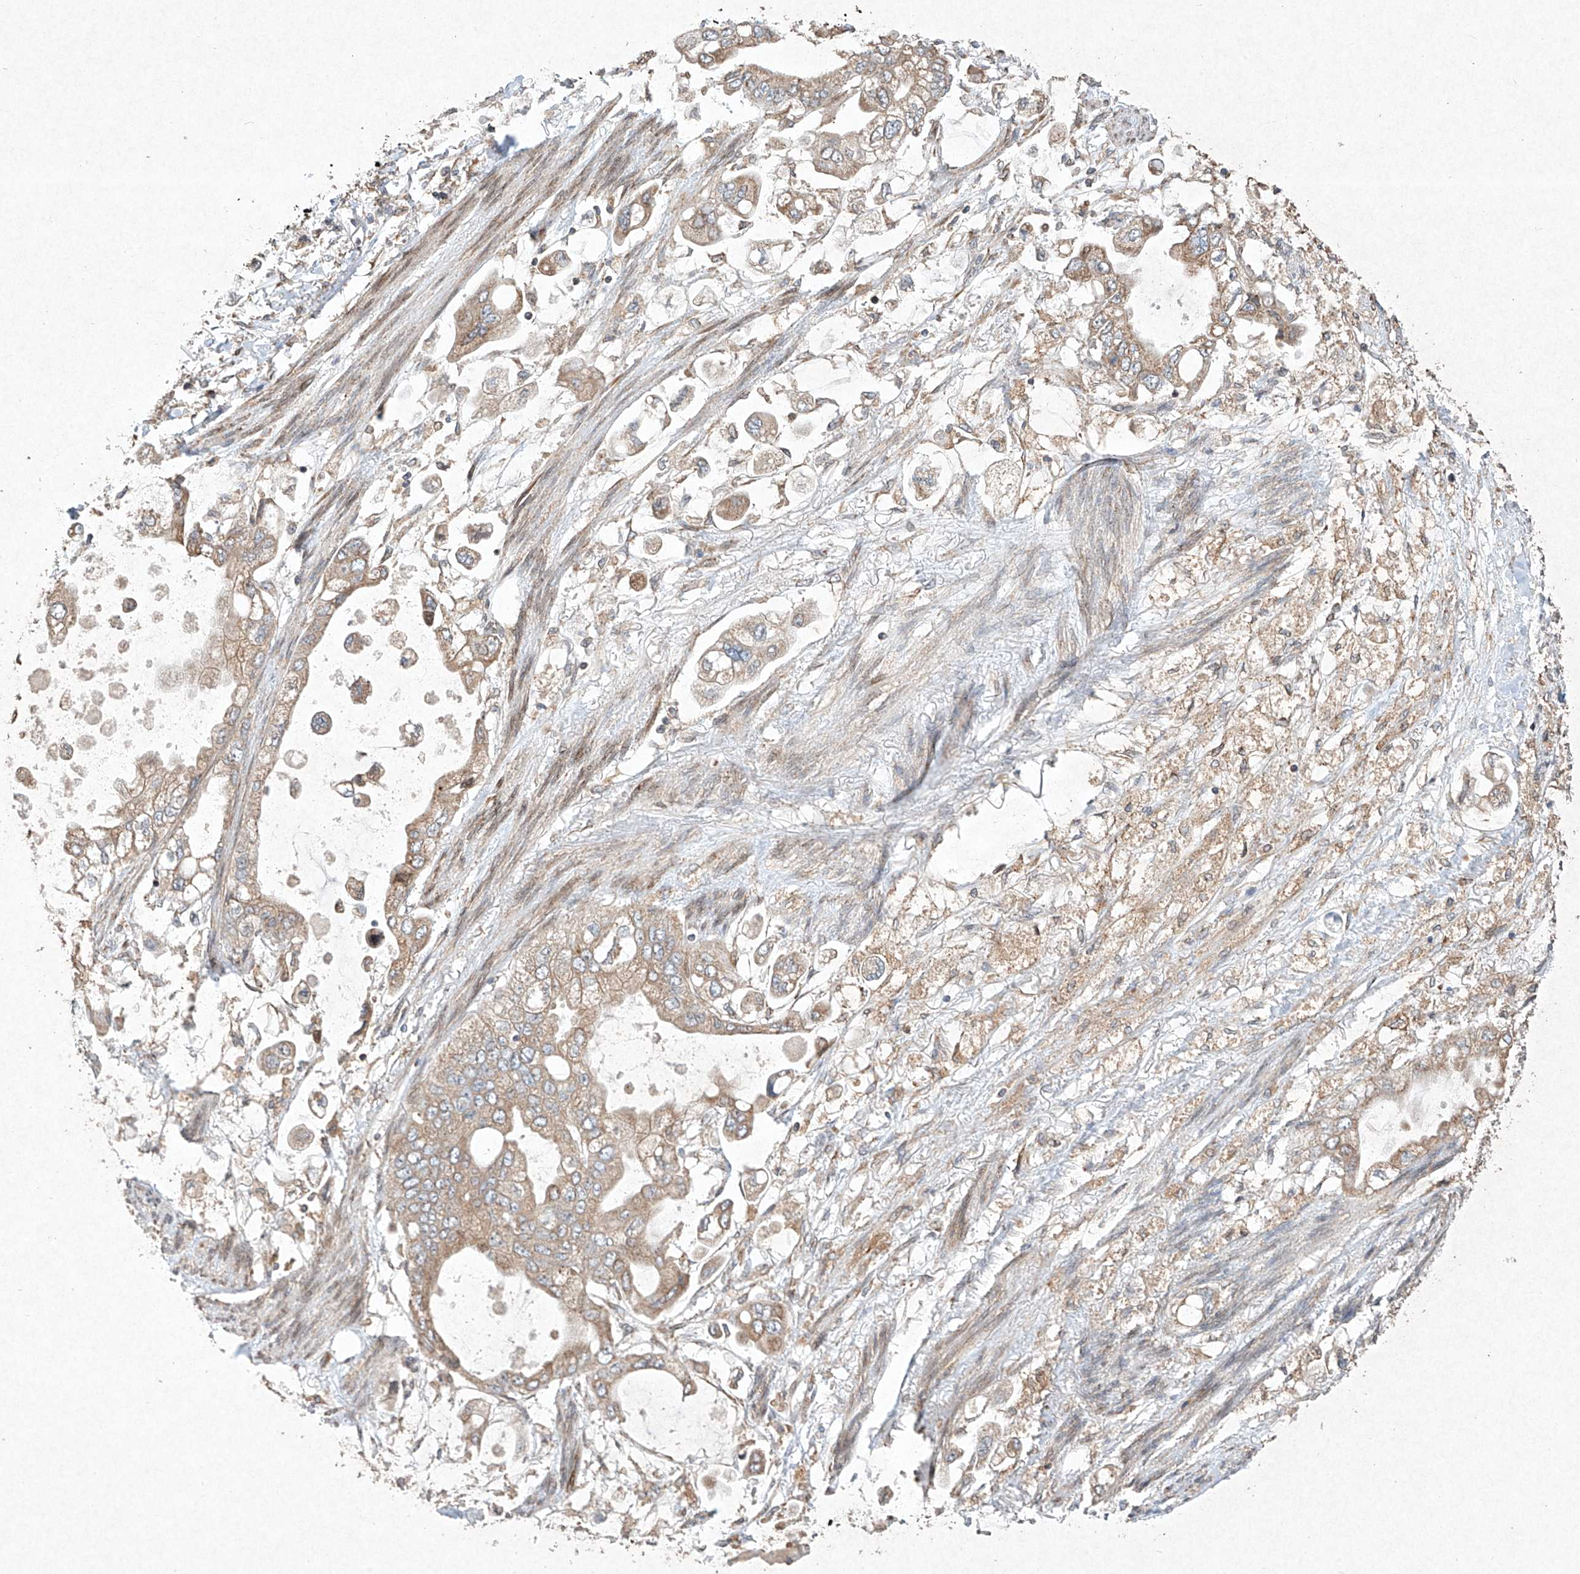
{"staining": {"intensity": "moderate", "quantity": ">75%", "location": "cytoplasmic/membranous"}, "tissue": "stomach cancer", "cell_type": "Tumor cells", "image_type": "cancer", "snomed": [{"axis": "morphology", "description": "Adenocarcinoma, NOS"}, {"axis": "topography", "description": "Stomach"}], "caption": "Approximately >75% of tumor cells in human stomach adenocarcinoma exhibit moderate cytoplasmic/membranous protein positivity as visualized by brown immunohistochemical staining.", "gene": "SEMA3B", "patient": {"sex": "male", "age": 62}}